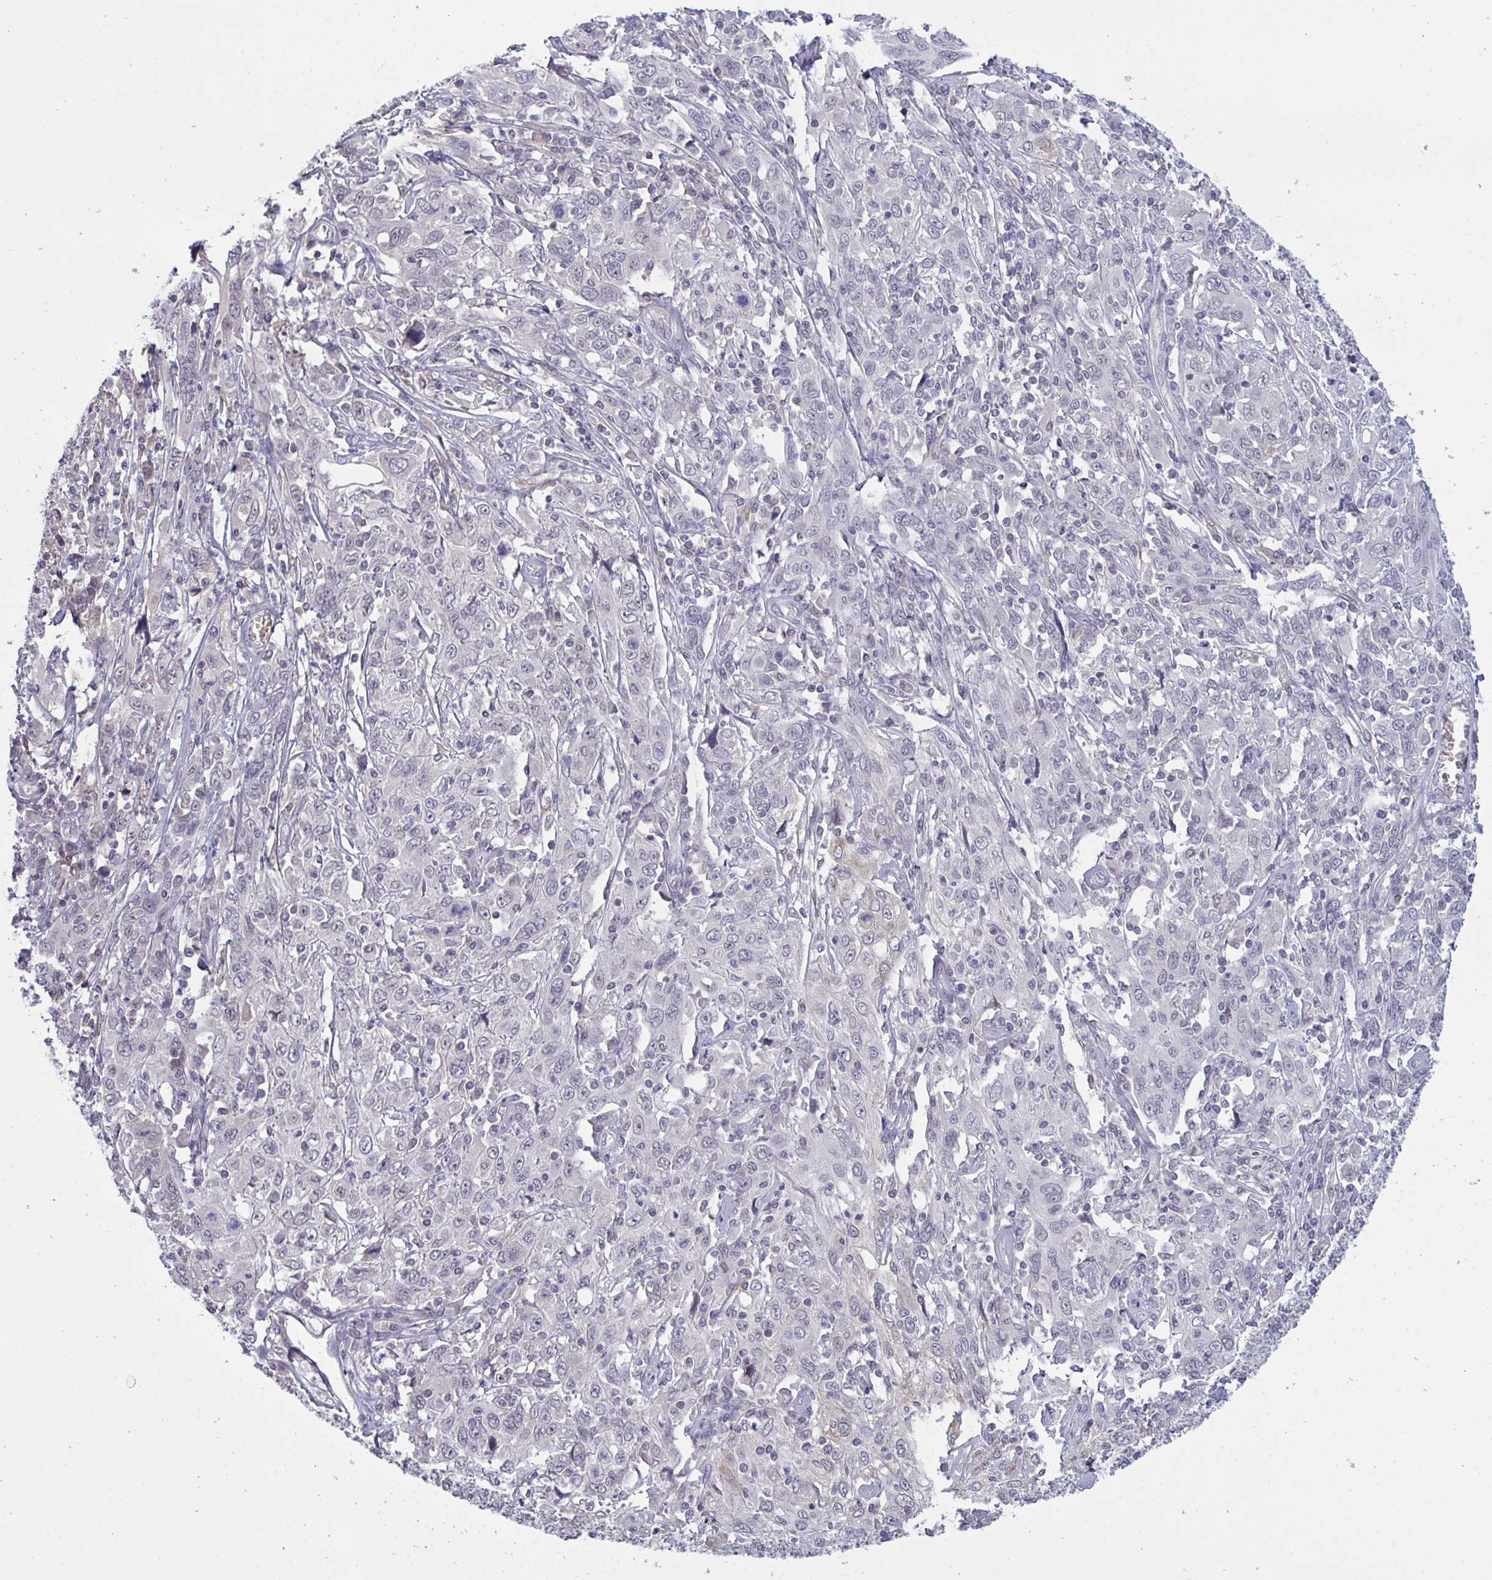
{"staining": {"intensity": "moderate", "quantity": "<25%", "location": "cytoplasmic/membranous"}, "tissue": "cervical cancer", "cell_type": "Tumor cells", "image_type": "cancer", "snomed": [{"axis": "morphology", "description": "Squamous cell carcinoma, NOS"}, {"axis": "topography", "description": "Cervix"}], "caption": "There is low levels of moderate cytoplasmic/membranous expression in tumor cells of cervical cancer, as demonstrated by immunohistochemical staining (brown color).", "gene": "ZNF784", "patient": {"sex": "female", "age": 46}}